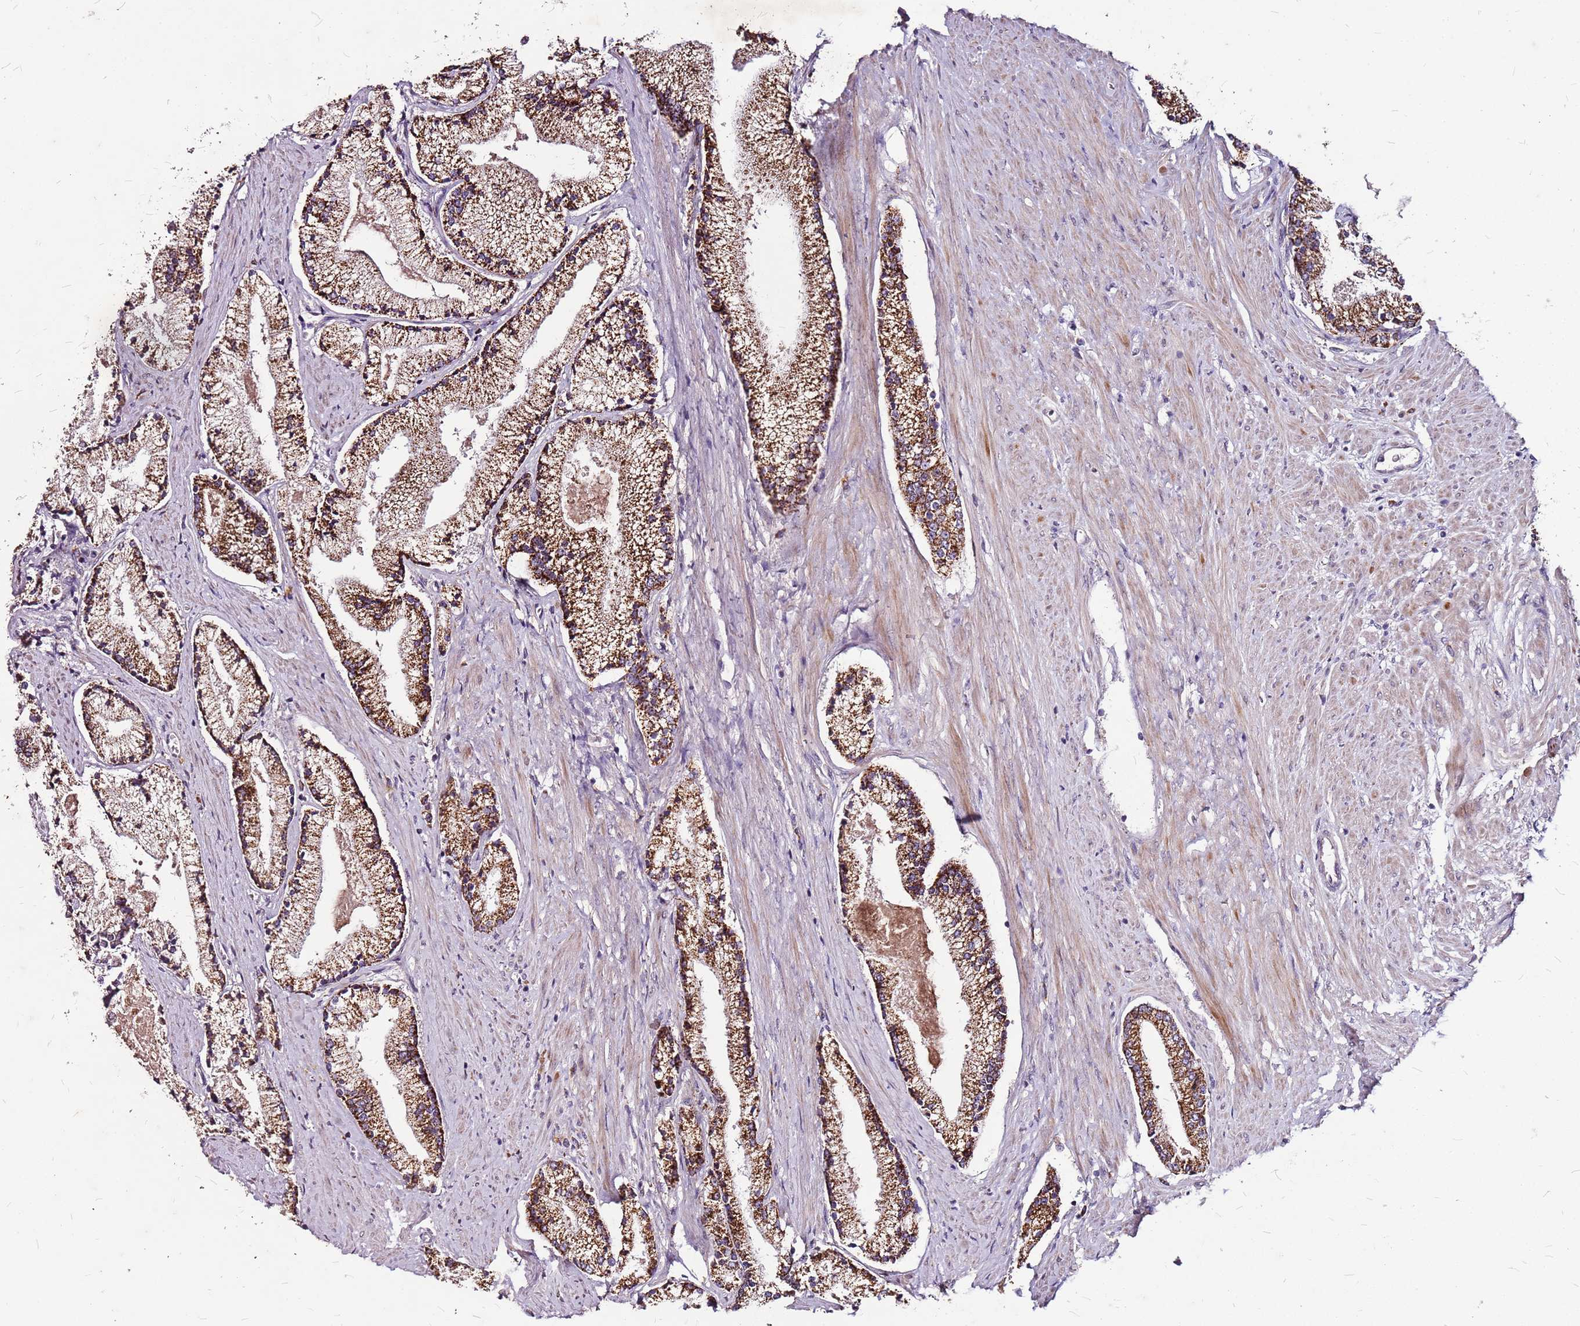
{"staining": {"intensity": "strong", "quantity": ">75%", "location": "cytoplasmic/membranous"}, "tissue": "prostate cancer", "cell_type": "Tumor cells", "image_type": "cancer", "snomed": [{"axis": "morphology", "description": "Adenocarcinoma, High grade"}, {"axis": "topography", "description": "Prostate"}], "caption": "Protein staining of prostate cancer (adenocarcinoma (high-grade)) tissue displays strong cytoplasmic/membranous positivity in approximately >75% of tumor cells.", "gene": "DCDC2C", "patient": {"sex": "male", "age": 67}}